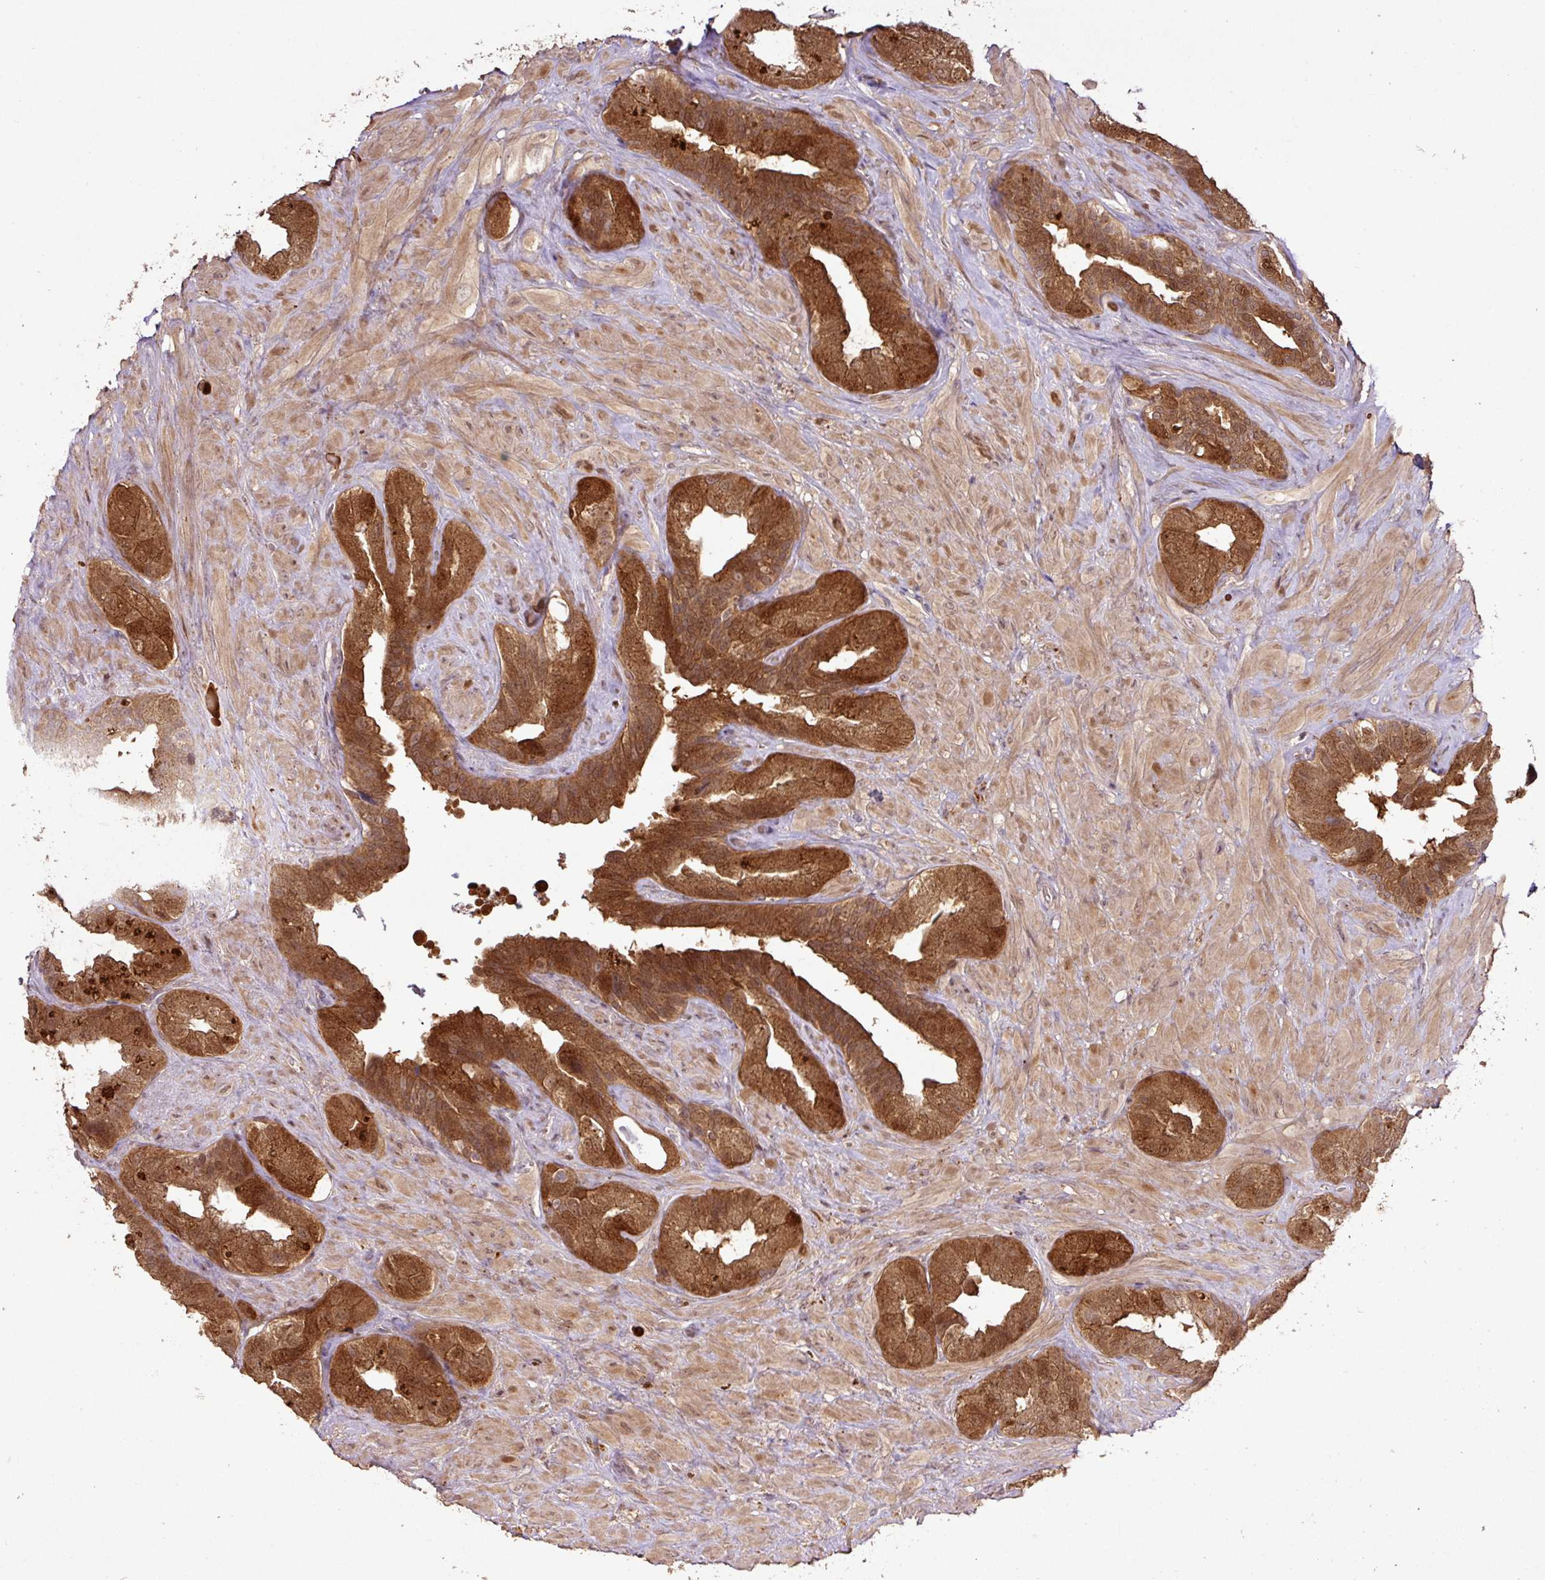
{"staining": {"intensity": "strong", "quantity": ">75%", "location": "cytoplasmic/membranous,nuclear"}, "tissue": "seminal vesicle", "cell_type": "Glandular cells", "image_type": "normal", "snomed": [{"axis": "morphology", "description": "Normal tissue, NOS"}, {"axis": "topography", "description": "Seminal veicle"}, {"axis": "topography", "description": "Peripheral nerve tissue"}], "caption": "Protein expression analysis of unremarkable human seminal vesicle reveals strong cytoplasmic/membranous,nuclear positivity in about >75% of glandular cells. The staining is performed using DAB brown chromogen to label protein expression. The nuclei are counter-stained blue using hematoxylin.", "gene": "FAIM", "patient": {"sex": "male", "age": 76}}